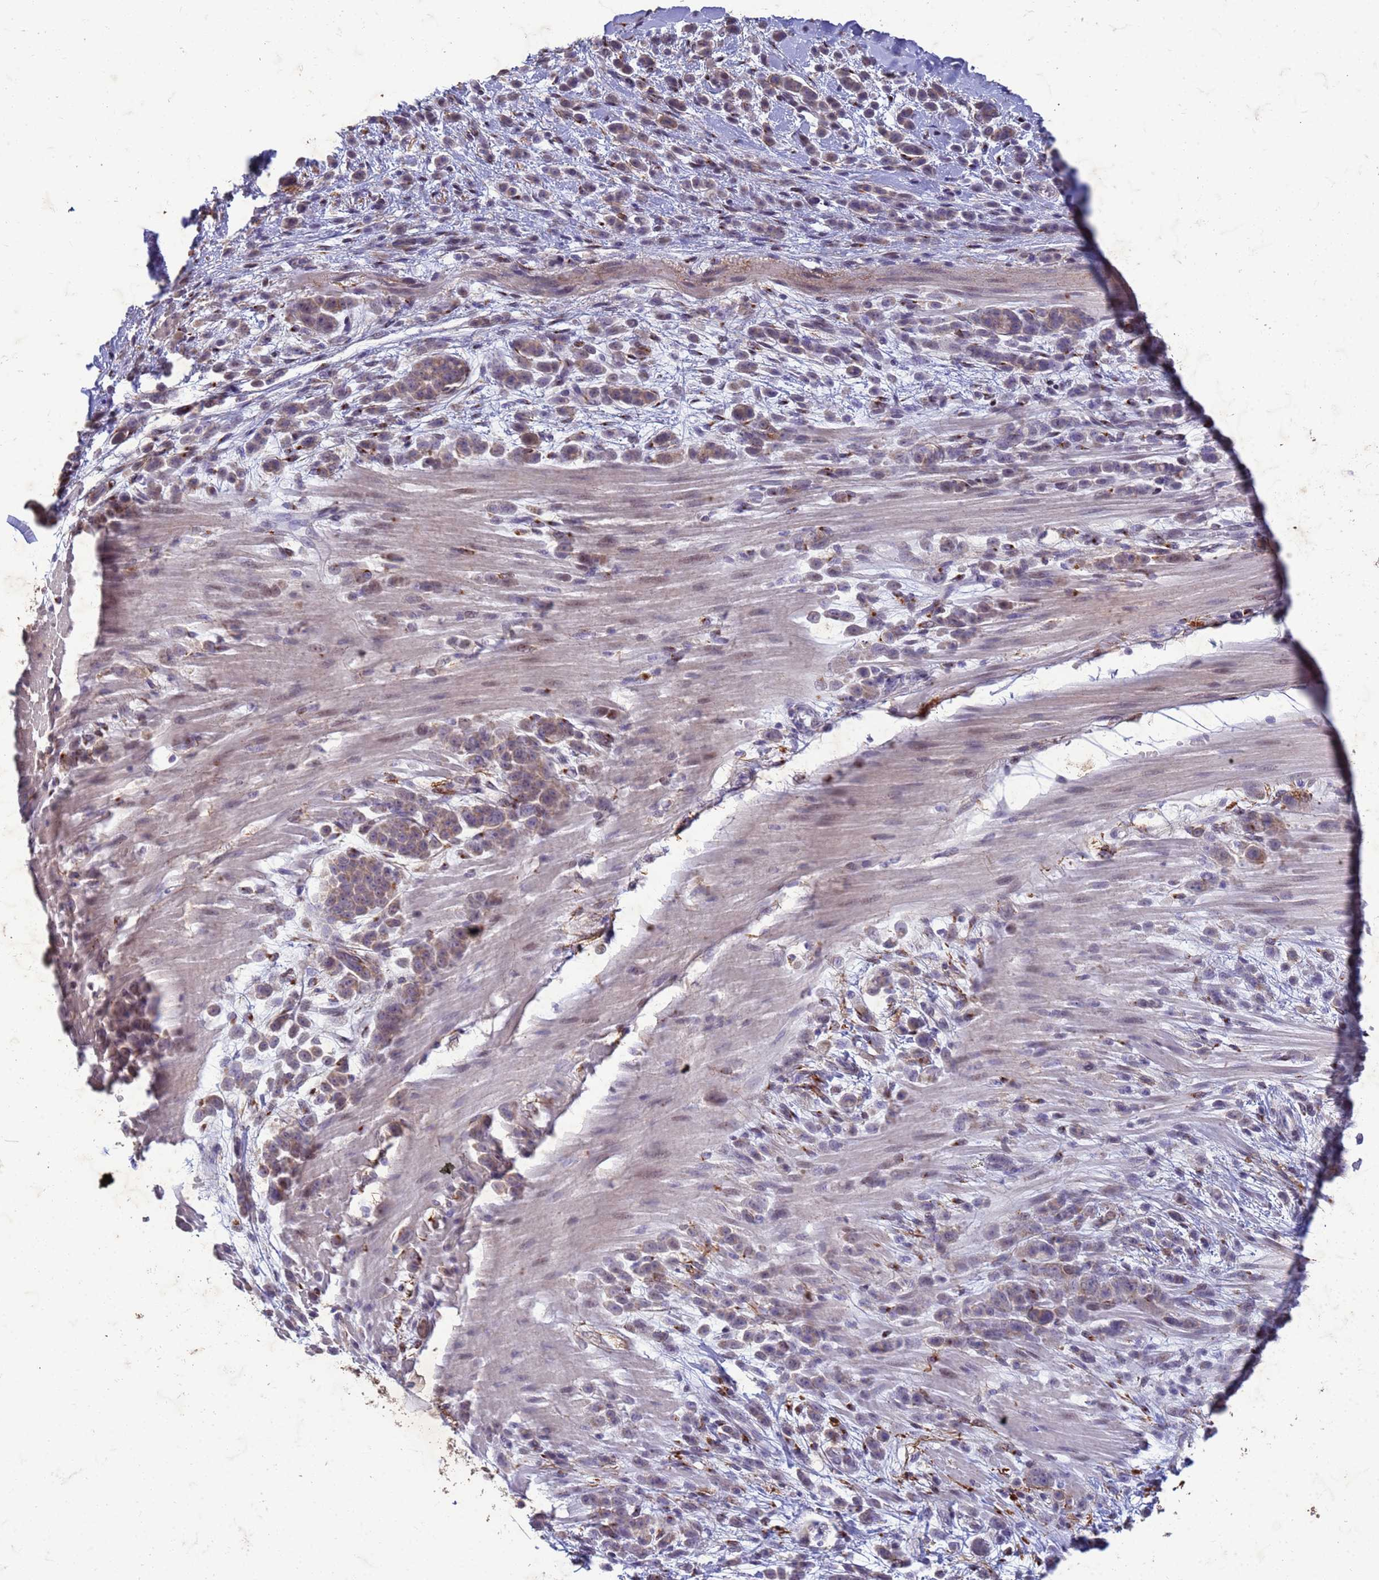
{"staining": {"intensity": "weak", "quantity": ">75%", "location": "cytoplasmic/membranous"}, "tissue": "pancreatic cancer", "cell_type": "Tumor cells", "image_type": "cancer", "snomed": [{"axis": "morphology", "description": "Normal tissue, NOS"}, {"axis": "morphology", "description": "Adenocarcinoma, NOS"}, {"axis": "topography", "description": "Pancreas"}], "caption": "Pancreatic cancer (adenocarcinoma) stained with a brown dye reveals weak cytoplasmic/membranous positive staining in approximately >75% of tumor cells.", "gene": "SLC25A15", "patient": {"sex": "female", "age": 64}}